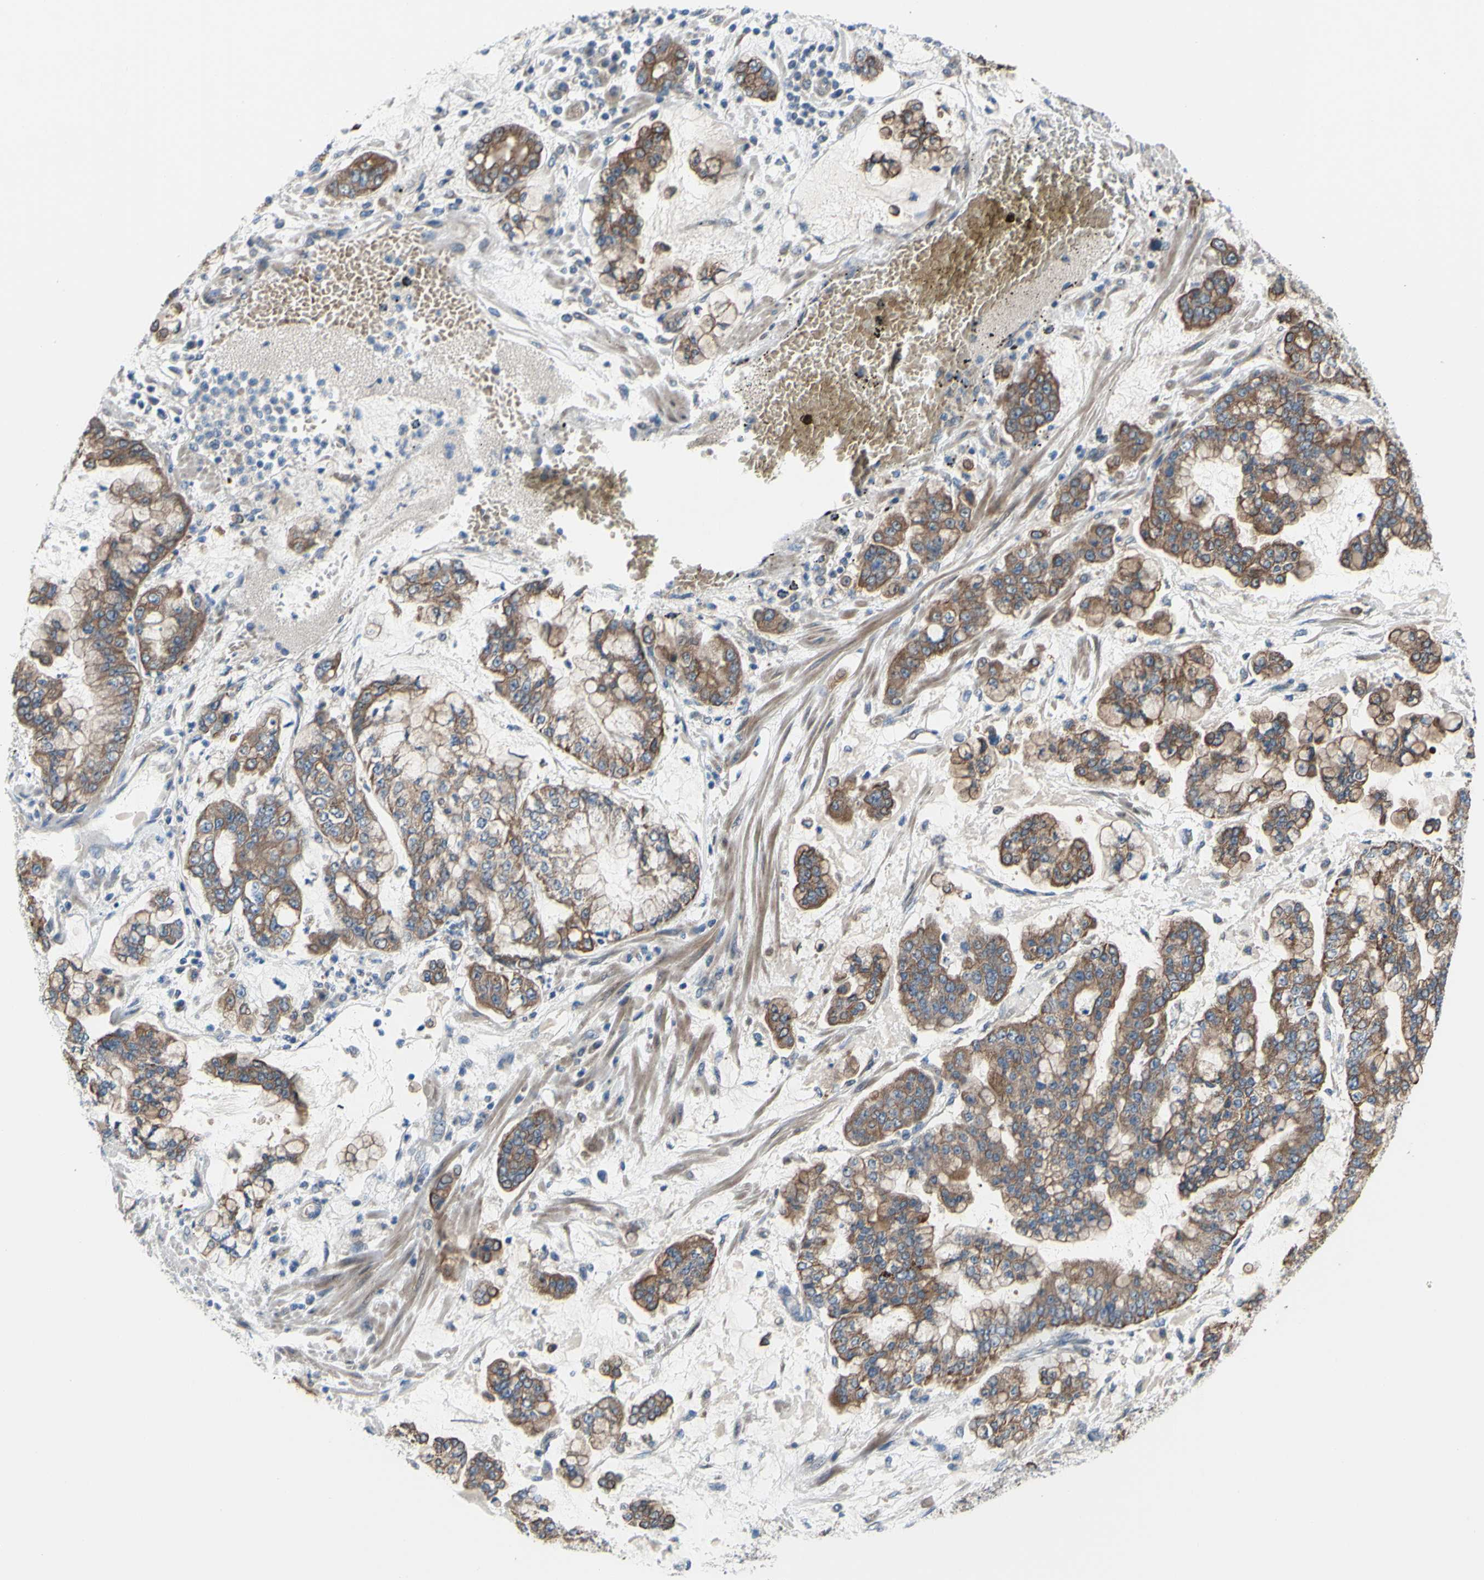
{"staining": {"intensity": "moderate", "quantity": ">75%", "location": "cytoplasmic/membranous"}, "tissue": "stomach cancer", "cell_type": "Tumor cells", "image_type": "cancer", "snomed": [{"axis": "morphology", "description": "Normal tissue, NOS"}, {"axis": "morphology", "description": "Adenocarcinoma, NOS"}, {"axis": "topography", "description": "Stomach, upper"}, {"axis": "topography", "description": "Stomach"}], "caption": "The immunohistochemical stain labels moderate cytoplasmic/membranous staining in tumor cells of stomach cancer (adenocarcinoma) tissue.", "gene": "GRAMD2B", "patient": {"sex": "male", "age": 76}}